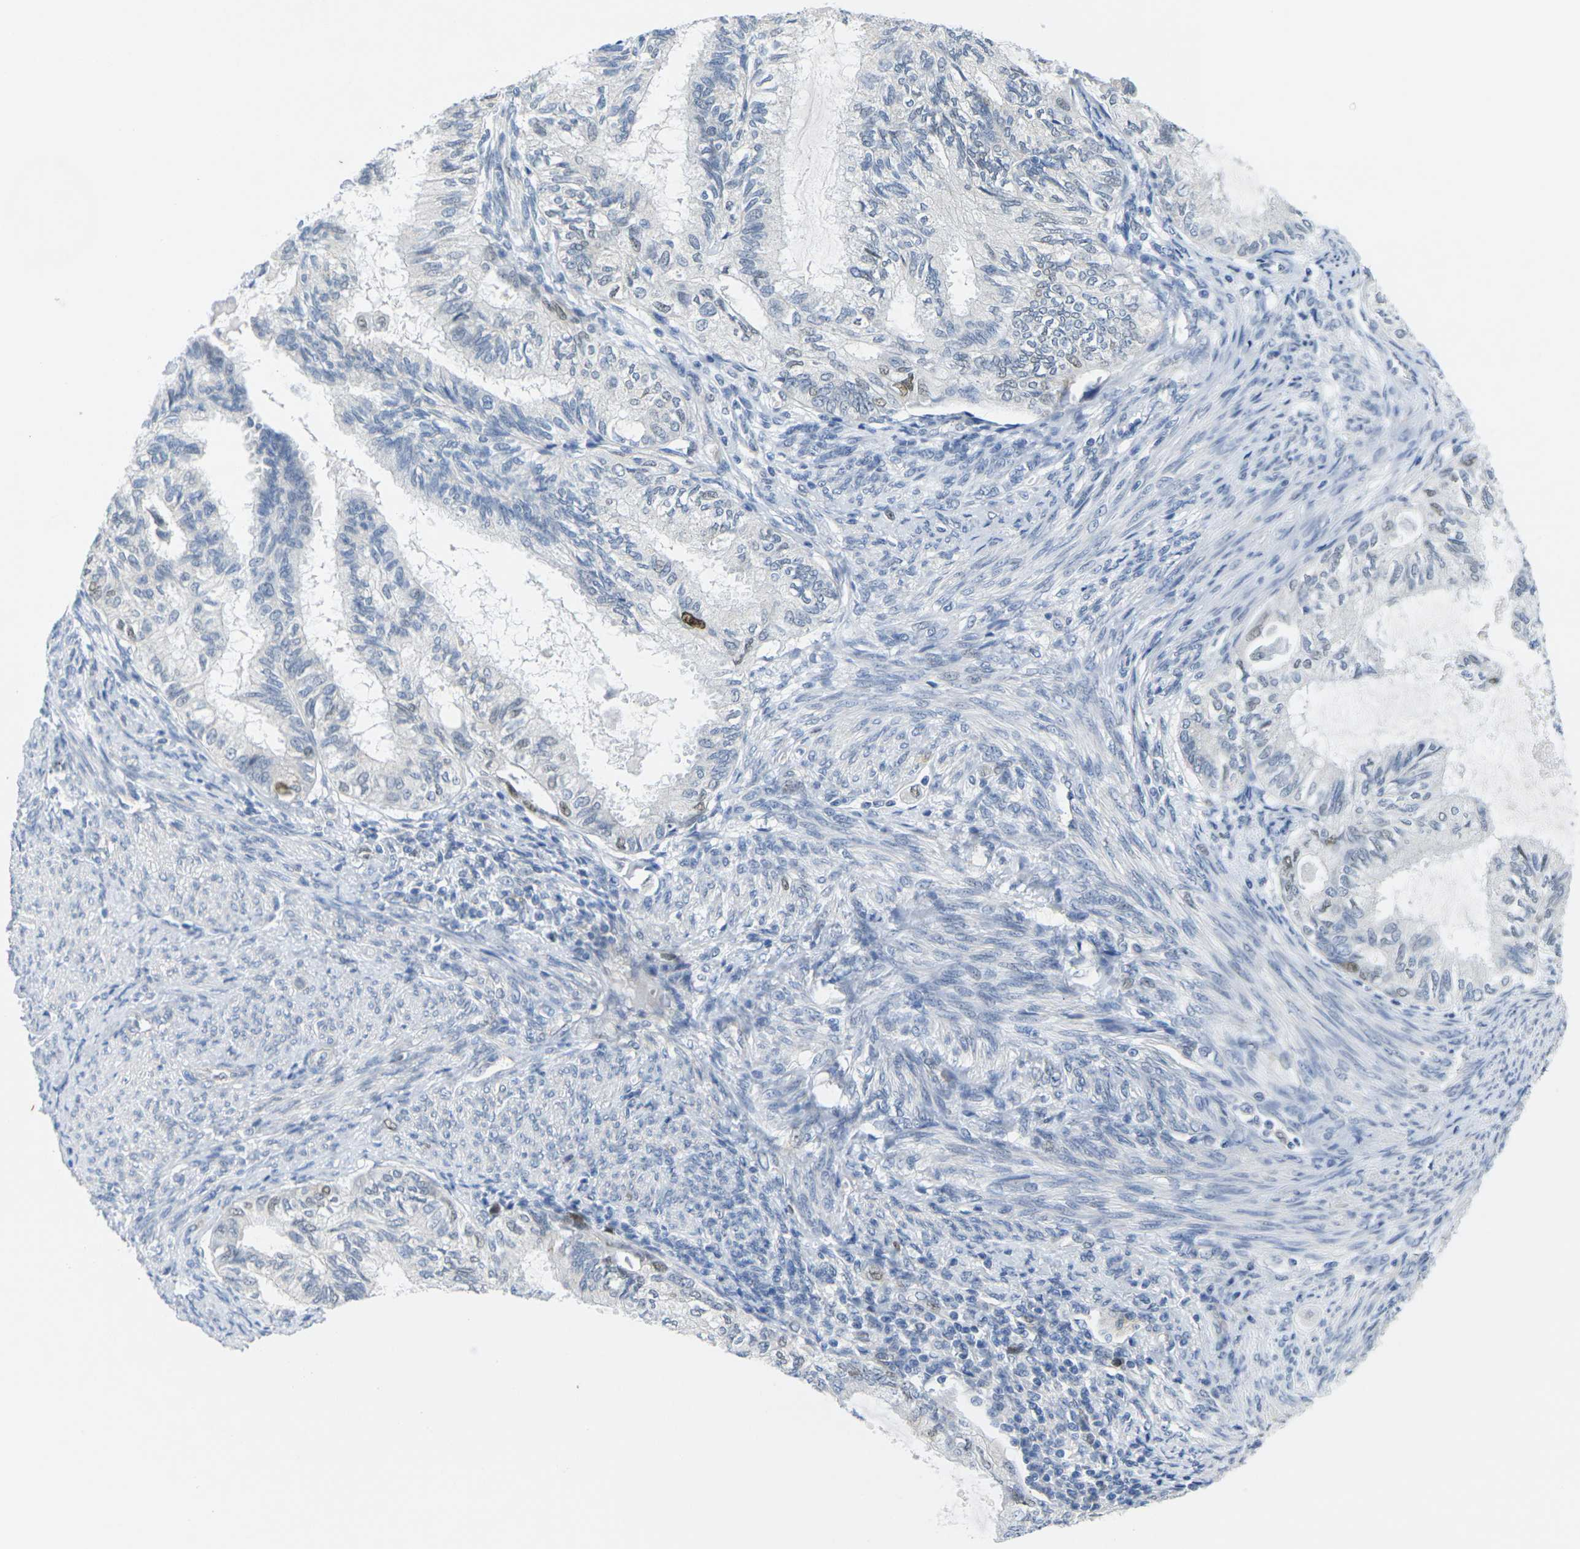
{"staining": {"intensity": "moderate", "quantity": "<25%", "location": "nuclear"}, "tissue": "cervical cancer", "cell_type": "Tumor cells", "image_type": "cancer", "snomed": [{"axis": "morphology", "description": "Normal tissue, NOS"}, {"axis": "morphology", "description": "Adenocarcinoma, NOS"}, {"axis": "topography", "description": "Cervix"}, {"axis": "topography", "description": "Endometrium"}], "caption": "A micrograph of cervical adenocarcinoma stained for a protein demonstrates moderate nuclear brown staining in tumor cells.", "gene": "CDK2", "patient": {"sex": "female", "age": 86}}